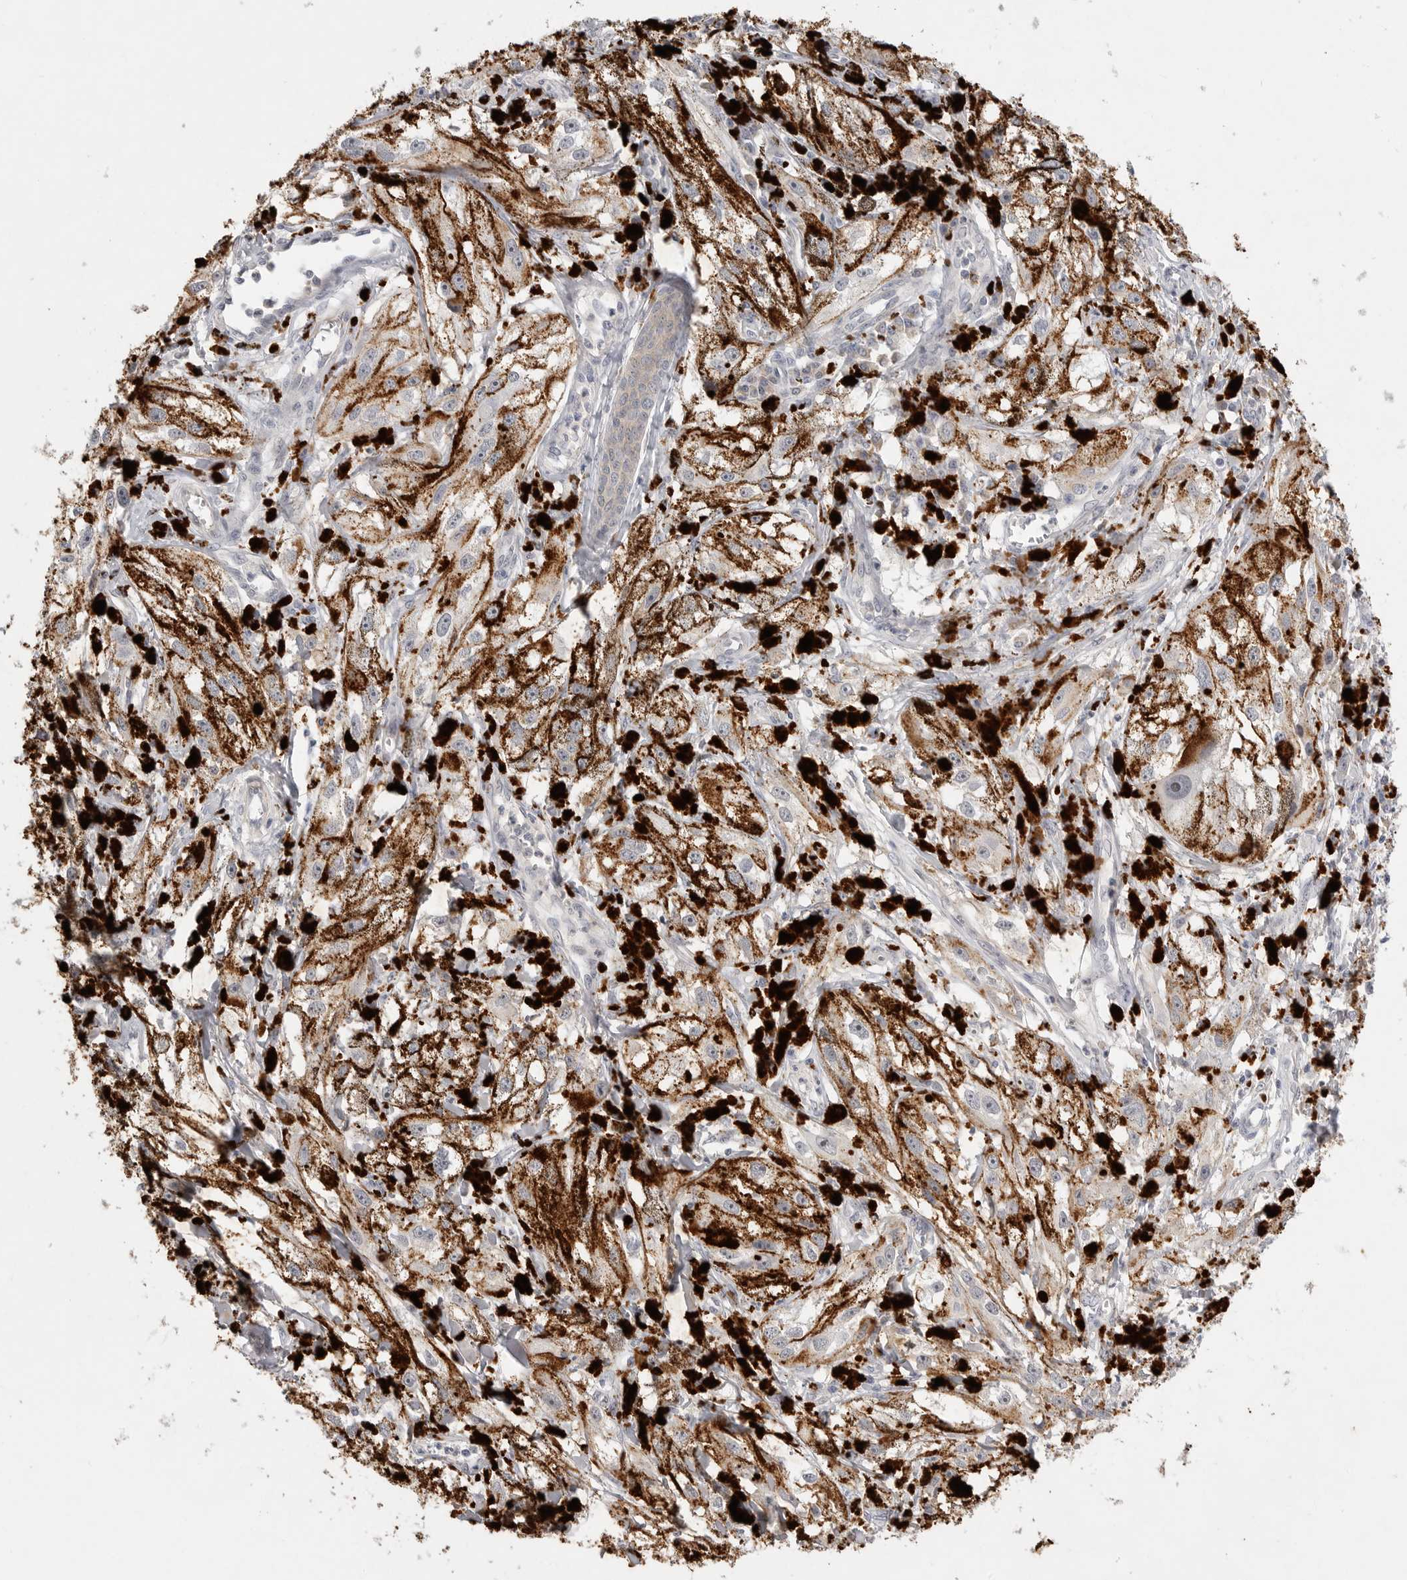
{"staining": {"intensity": "moderate", "quantity": "25%-75%", "location": "cytoplasmic/membranous"}, "tissue": "melanoma", "cell_type": "Tumor cells", "image_type": "cancer", "snomed": [{"axis": "morphology", "description": "Malignant melanoma, NOS"}, {"axis": "topography", "description": "Skin"}], "caption": "Immunohistochemical staining of melanoma shows medium levels of moderate cytoplasmic/membranous expression in about 25%-75% of tumor cells. The protein is stained brown, and the nuclei are stained in blue (DAB IHC with brightfield microscopy, high magnification).", "gene": "ITGAD", "patient": {"sex": "male", "age": 88}}